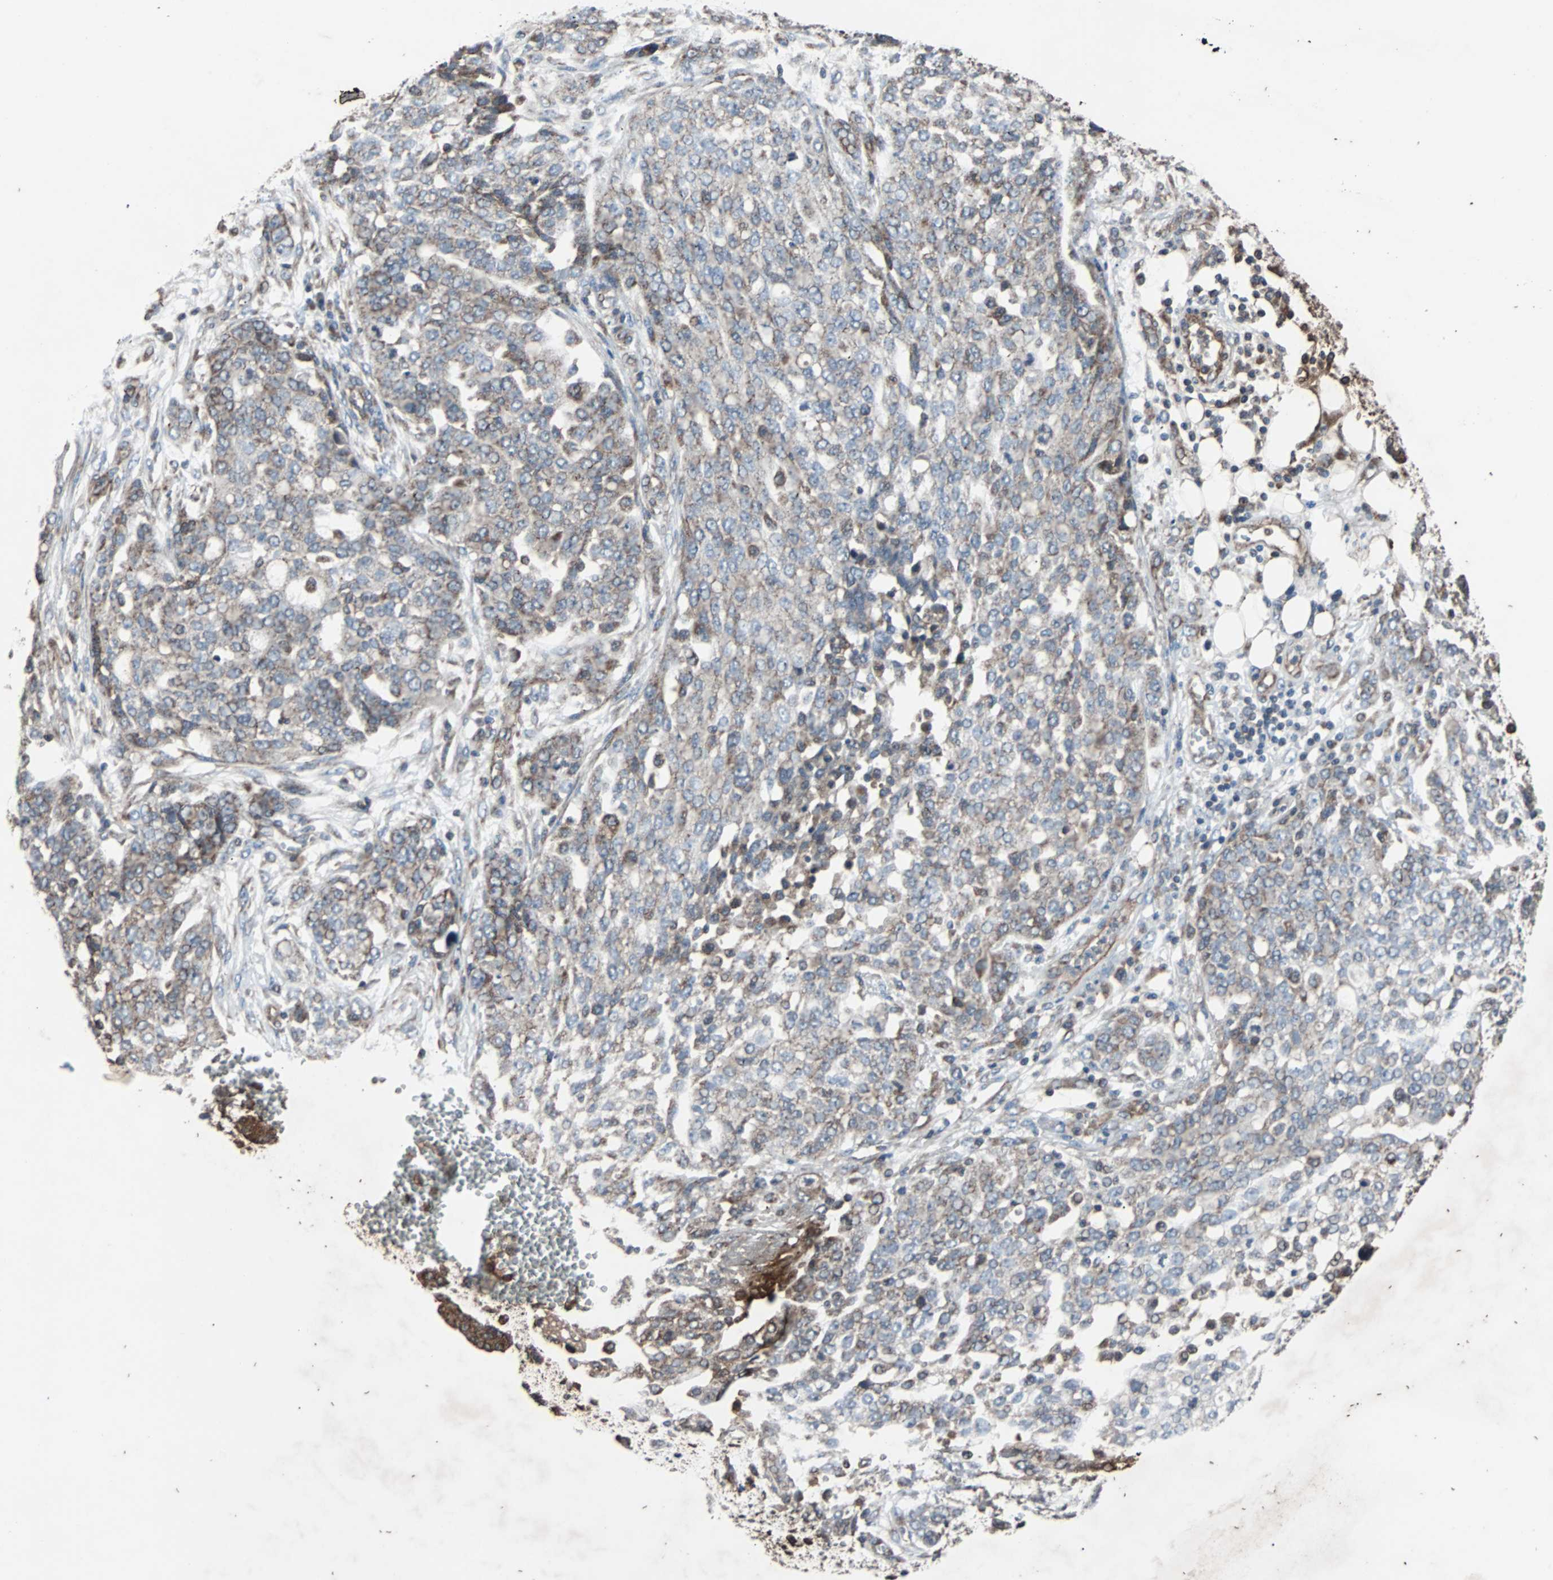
{"staining": {"intensity": "weak", "quantity": "25%-75%", "location": "cytoplasmic/membranous"}, "tissue": "ovarian cancer", "cell_type": "Tumor cells", "image_type": "cancer", "snomed": [{"axis": "morphology", "description": "Cystadenocarcinoma, serous, NOS"}, {"axis": "topography", "description": "Soft tissue"}, {"axis": "topography", "description": "Ovary"}], "caption": "The histopathology image shows a brown stain indicating the presence of a protein in the cytoplasmic/membranous of tumor cells in ovarian cancer.", "gene": "ACTR3", "patient": {"sex": "female", "age": 57}}